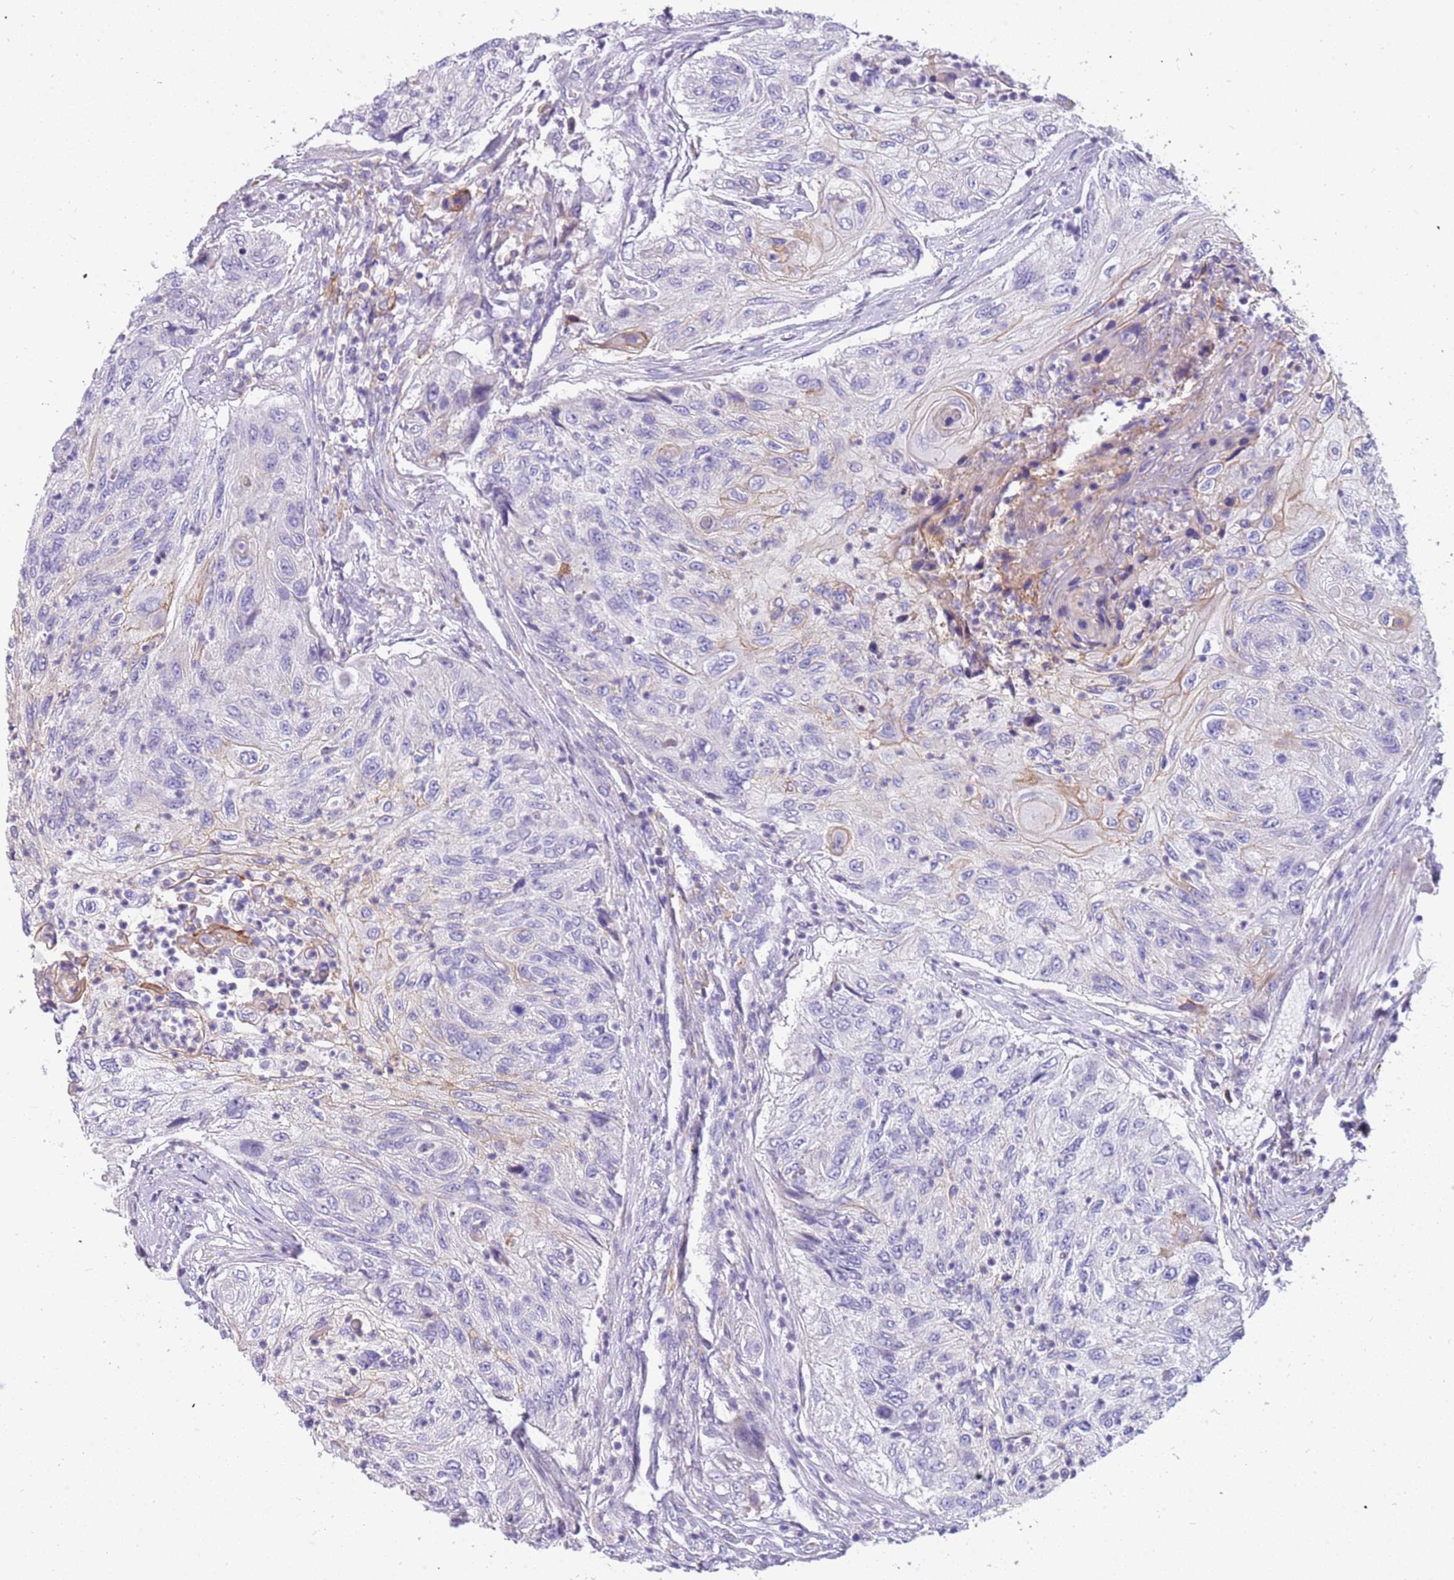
{"staining": {"intensity": "weak", "quantity": "<25%", "location": "cytoplasmic/membranous"}, "tissue": "urothelial cancer", "cell_type": "Tumor cells", "image_type": "cancer", "snomed": [{"axis": "morphology", "description": "Urothelial carcinoma, High grade"}, {"axis": "topography", "description": "Urinary bladder"}], "caption": "Urothelial cancer stained for a protein using IHC reveals no expression tumor cells.", "gene": "RHCG", "patient": {"sex": "female", "age": 60}}